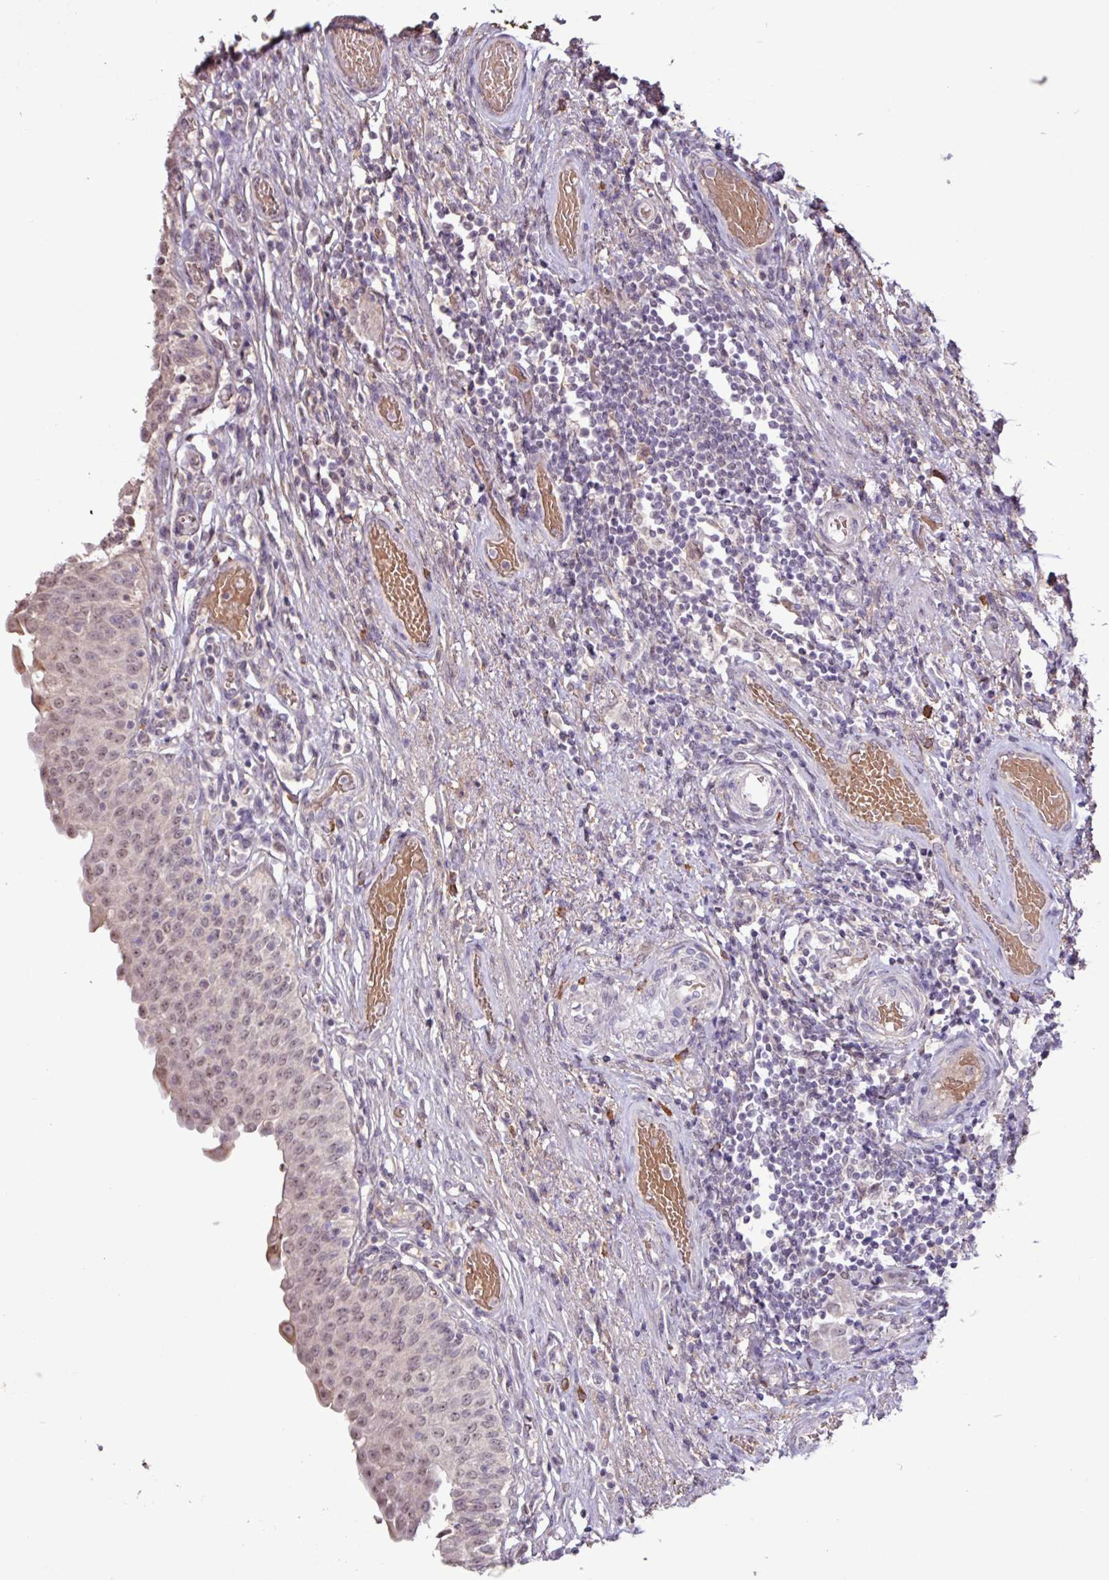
{"staining": {"intensity": "moderate", "quantity": ">75%", "location": "nuclear"}, "tissue": "urinary bladder", "cell_type": "Urothelial cells", "image_type": "normal", "snomed": [{"axis": "morphology", "description": "Normal tissue, NOS"}, {"axis": "topography", "description": "Urinary bladder"}], "caption": "This is an image of immunohistochemistry staining of unremarkable urinary bladder, which shows moderate expression in the nuclear of urothelial cells.", "gene": "L3MBTL3", "patient": {"sex": "male", "age": 71}}